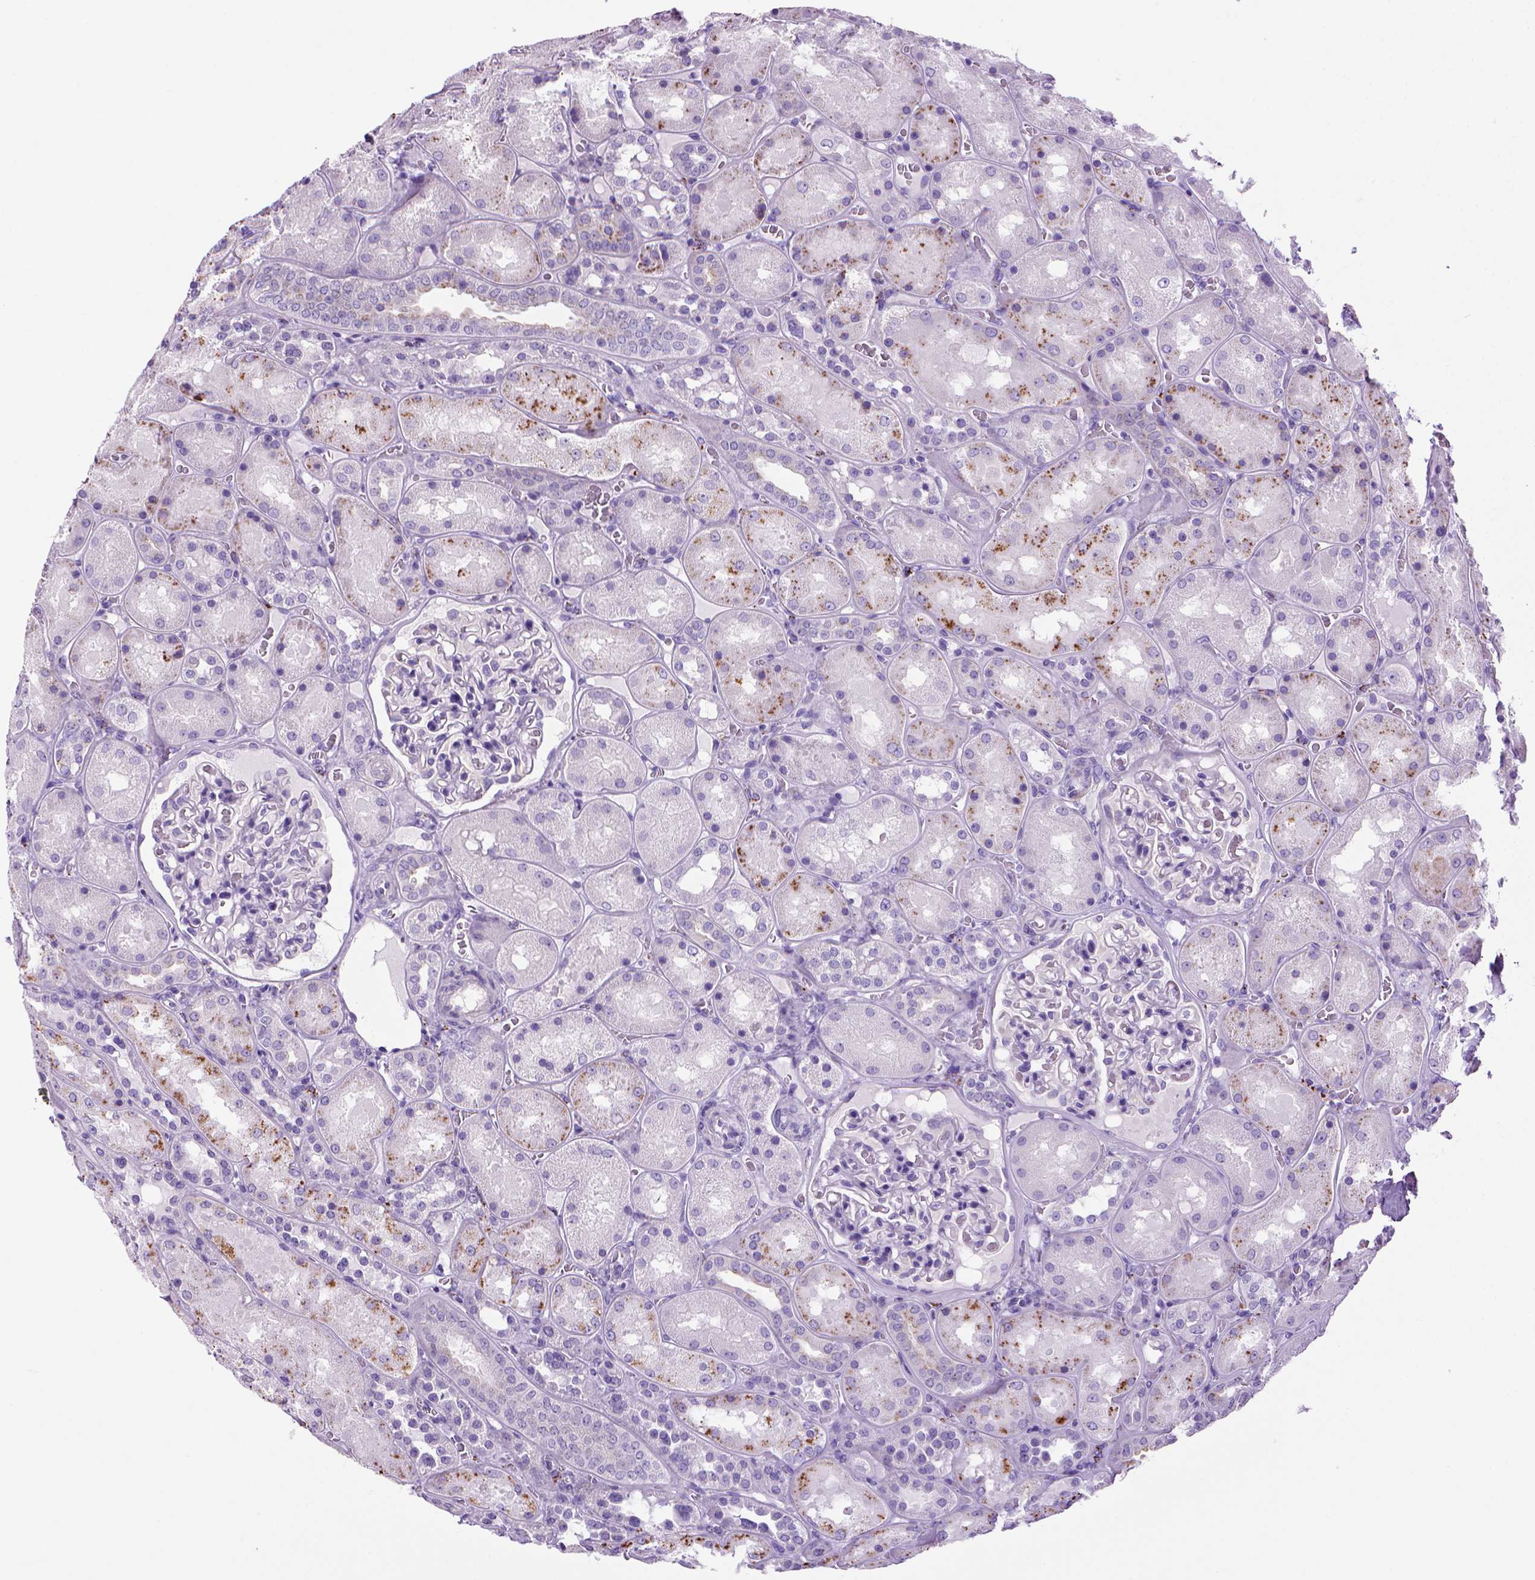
{"staining": {"intensity": "negative", "quantity": "none", "location": "none"}, "tissue": "kidney", "cell_type": "Cells in glomeruli", "image_type": "normal", "snomed": [{"axis": "morphology", "description": "Normal tissue, NOS"}, {"axis": "topography", "description": "Kidney"}], "caption": "This photomicrograph is of benign kidney stained with immunohistochemistry (IHC) to label a protein in brown with the nuclei are counter-stained blue. There is no positivity in cells in glomeruli.", "gene": "ARHGEF33", "patient": {"sex": "male", "age": 73}}